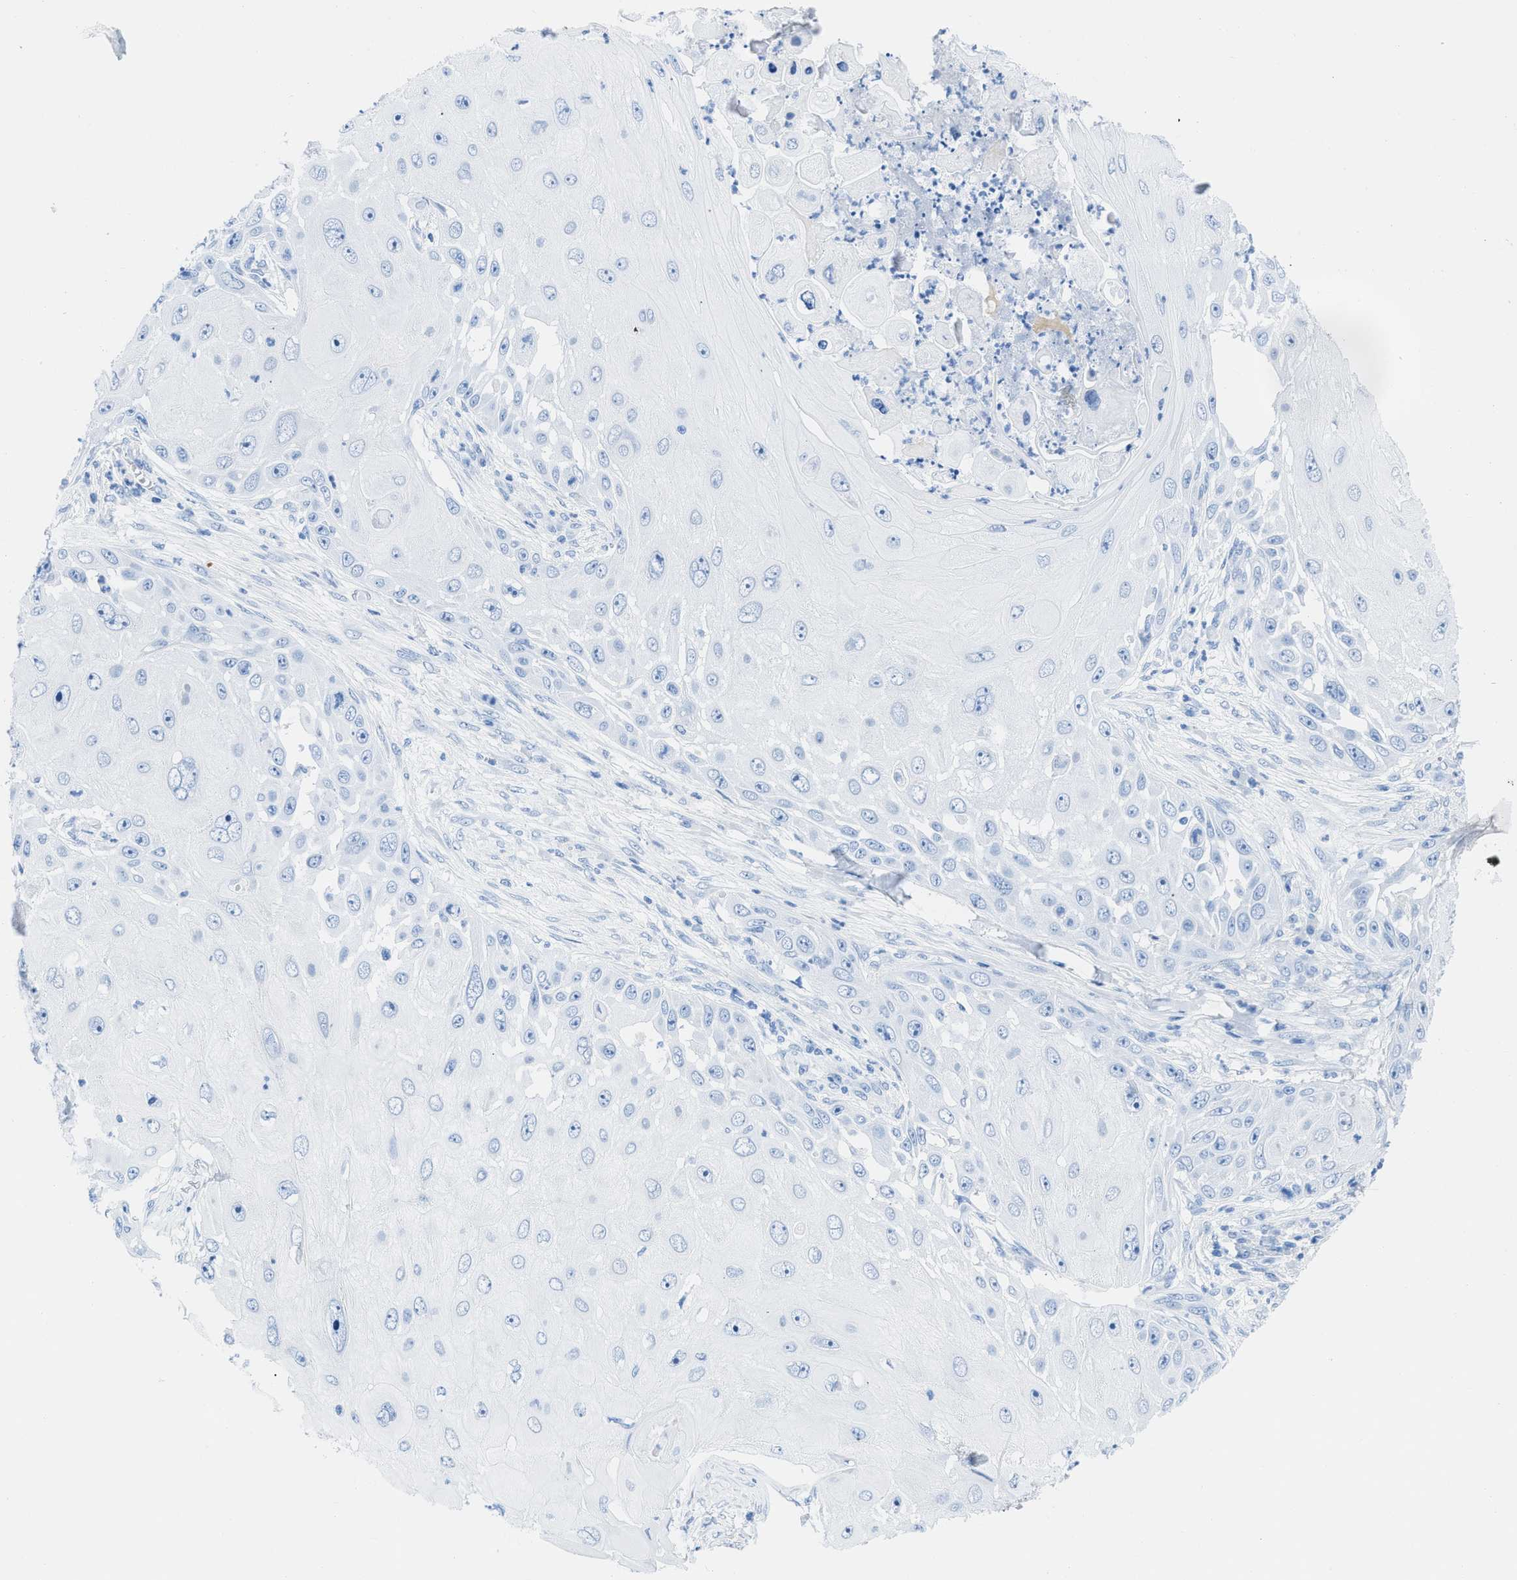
{"staining": {"intensity": "negative", "quantity": "none", "location": "none"}, "tissue": "skin cancer", "cell_type": "Tumor cells", "image_type": "cancer", "snomed": [{"axis": "morphology", "description": "Squamous cell carcinoma, NOS"}, {"axis": "topography", "description": "Skin"}], "caption": "Tumor cells show no significant protein staining in squamous cell carcinoma (skin). Nuclei are stained in blue.", "gene": "TCL1A", "patient": {"sex": "female", "age": 44}}